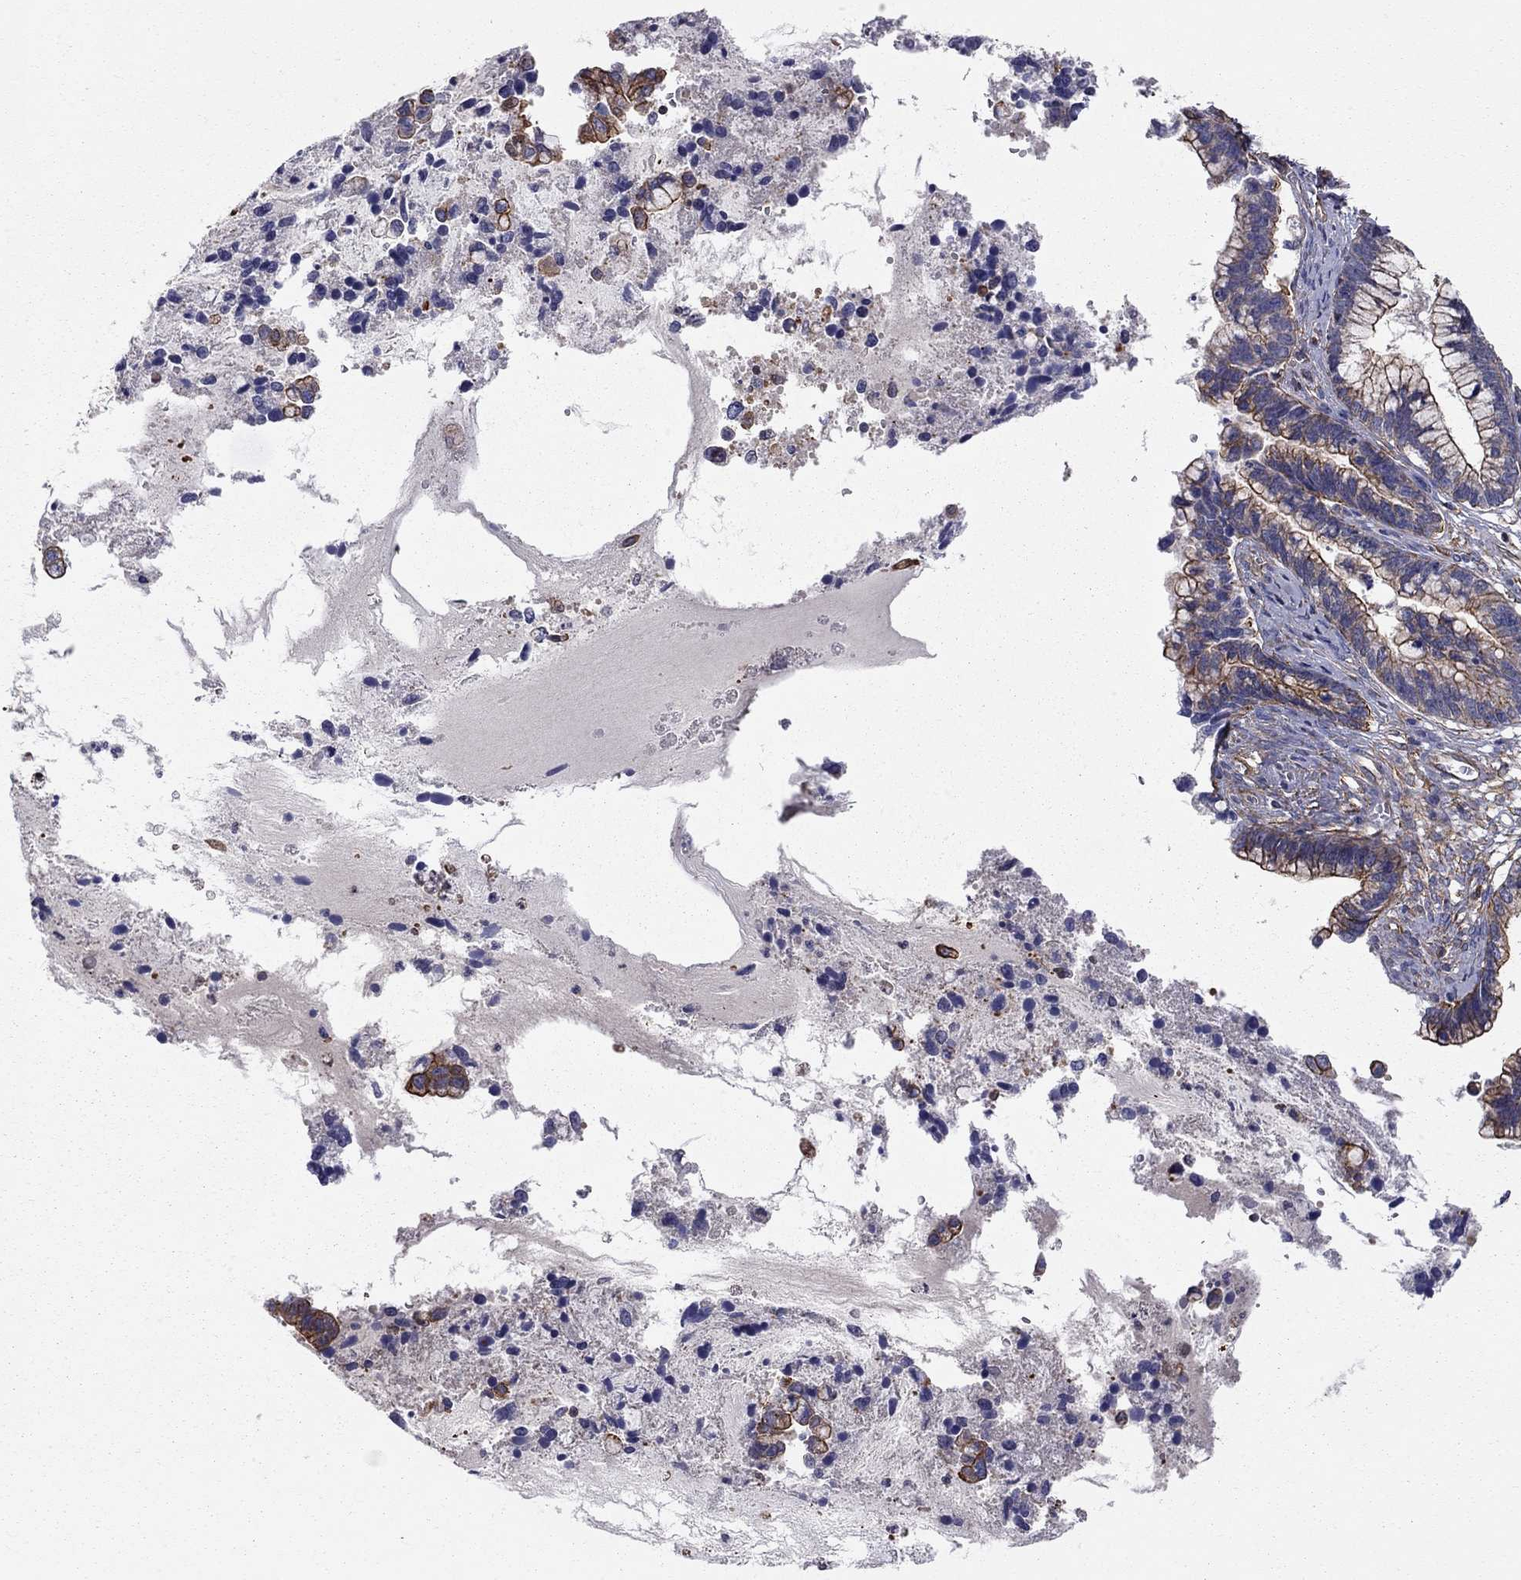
{"staining": {"intensity": "strong", "quantity": ">75%", "location": "cytoplasmic/membranous"}, "tissue": "cervical cancer", "cell_type": "Tumor cells", "image_type": "cancer", "snomed": [{"axis": "morphology", "description": "Adenocarcinoma, NOS"}, {"axis": "topography", "description": "Cervix"}], "caption": "High-power microscopy captured an immunohistochemistry (IHC) micrograph of adenocarcinoma (cervical), revealing strong cytoplasmic/membranous staining in about >75% of tumor cells.", "gene": "BICDL2", "patient": {"sex": "female", "age": 44}}